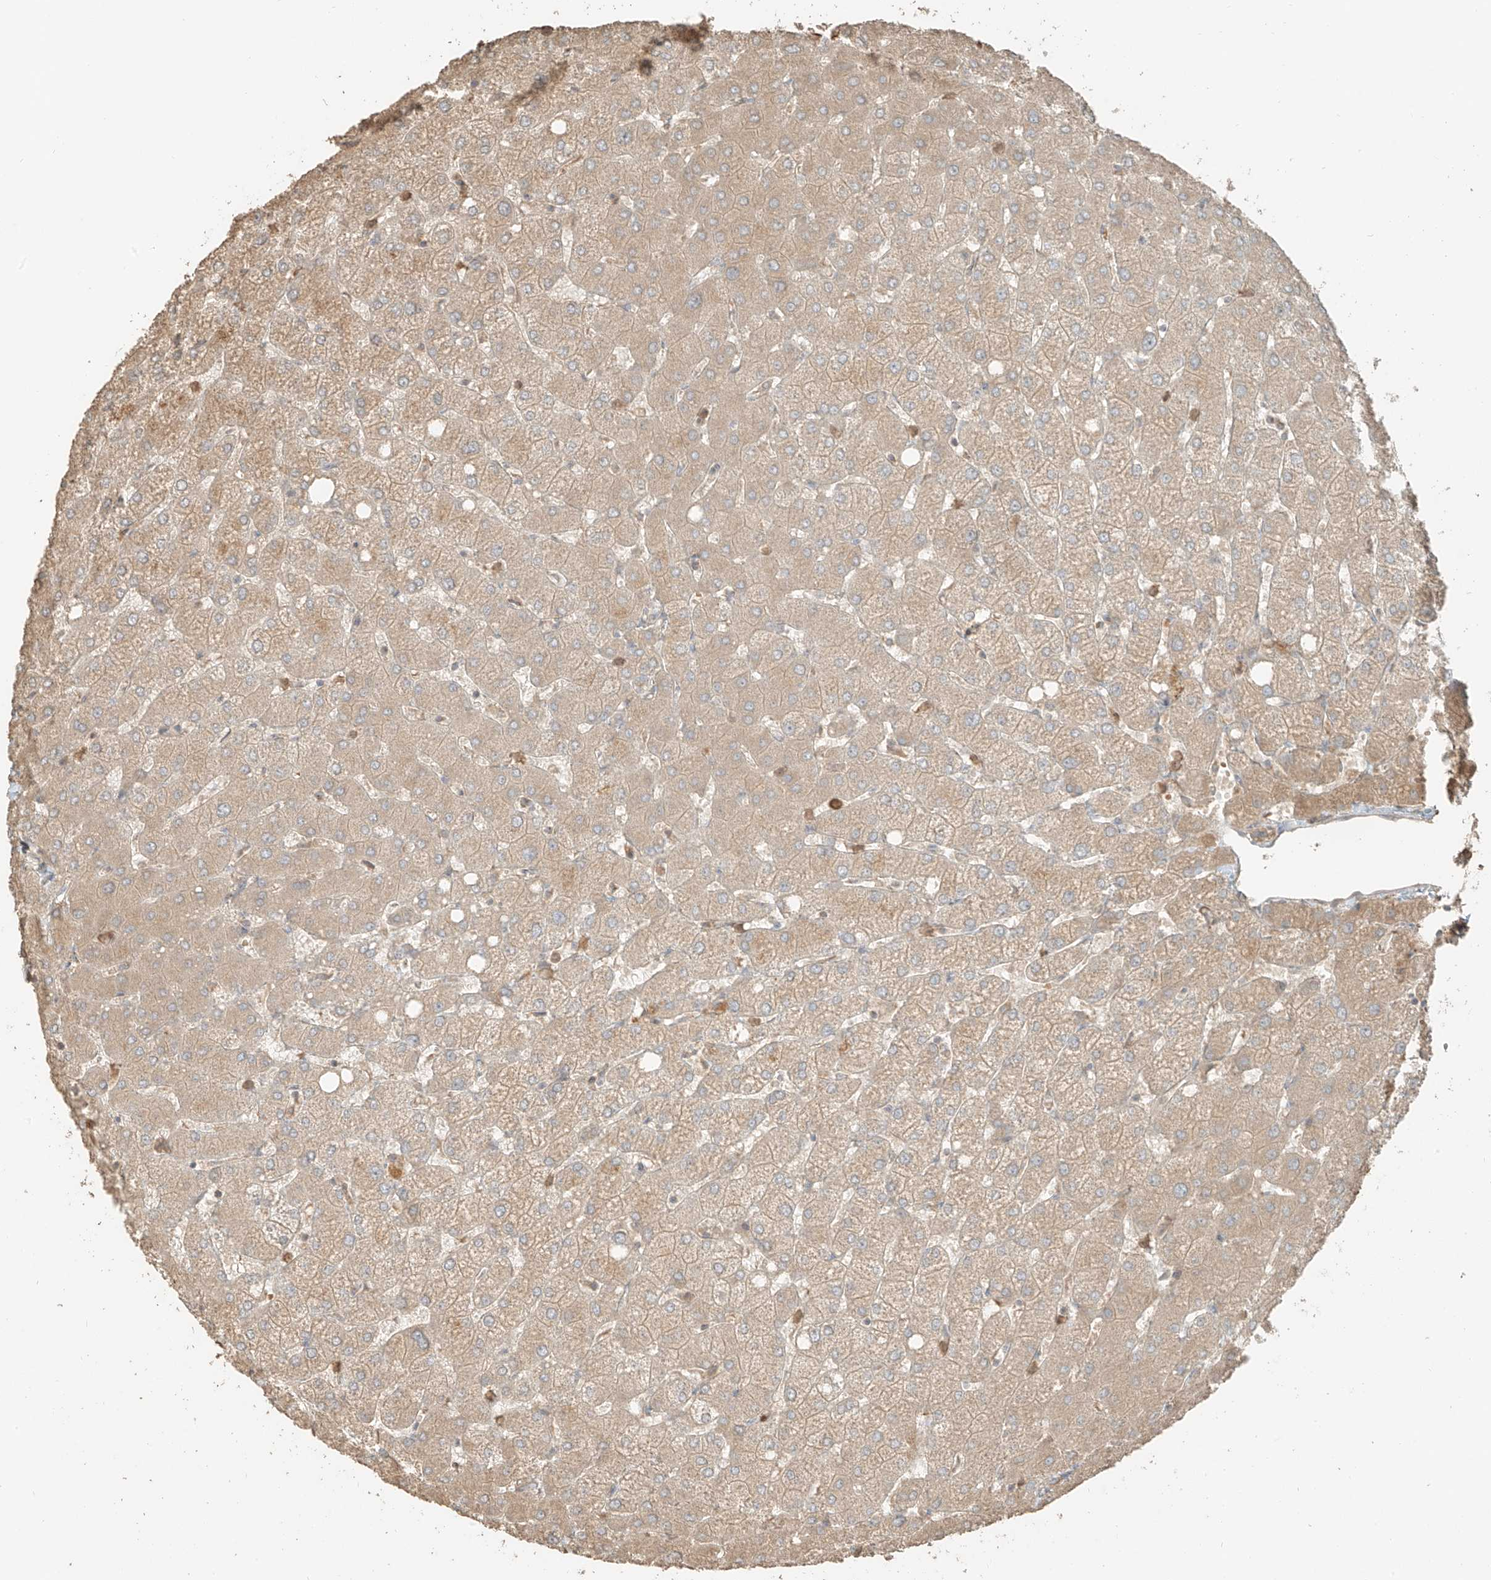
{"staining": {"intensity": "weak", "quantity": "25%-75%", "location": "cytoplasmic/membranous"}, "tissue": "liver", "cell_type": "Cholangiocytes", "image_type": "normal", "snomed": [{"axis": "morphology", "description": "Normal tissue, NOS"}, {"axis": "topography", "description": "Liver"}], "caption": "Immunohistochemical staining of unremarkable human liver displays low levels of weak cytoplasmic/membranous staining in approximately 25%-75% of cholangiocytes.", "gene": "RFTN2", "patient": {"sex": "female", "age": 54}}